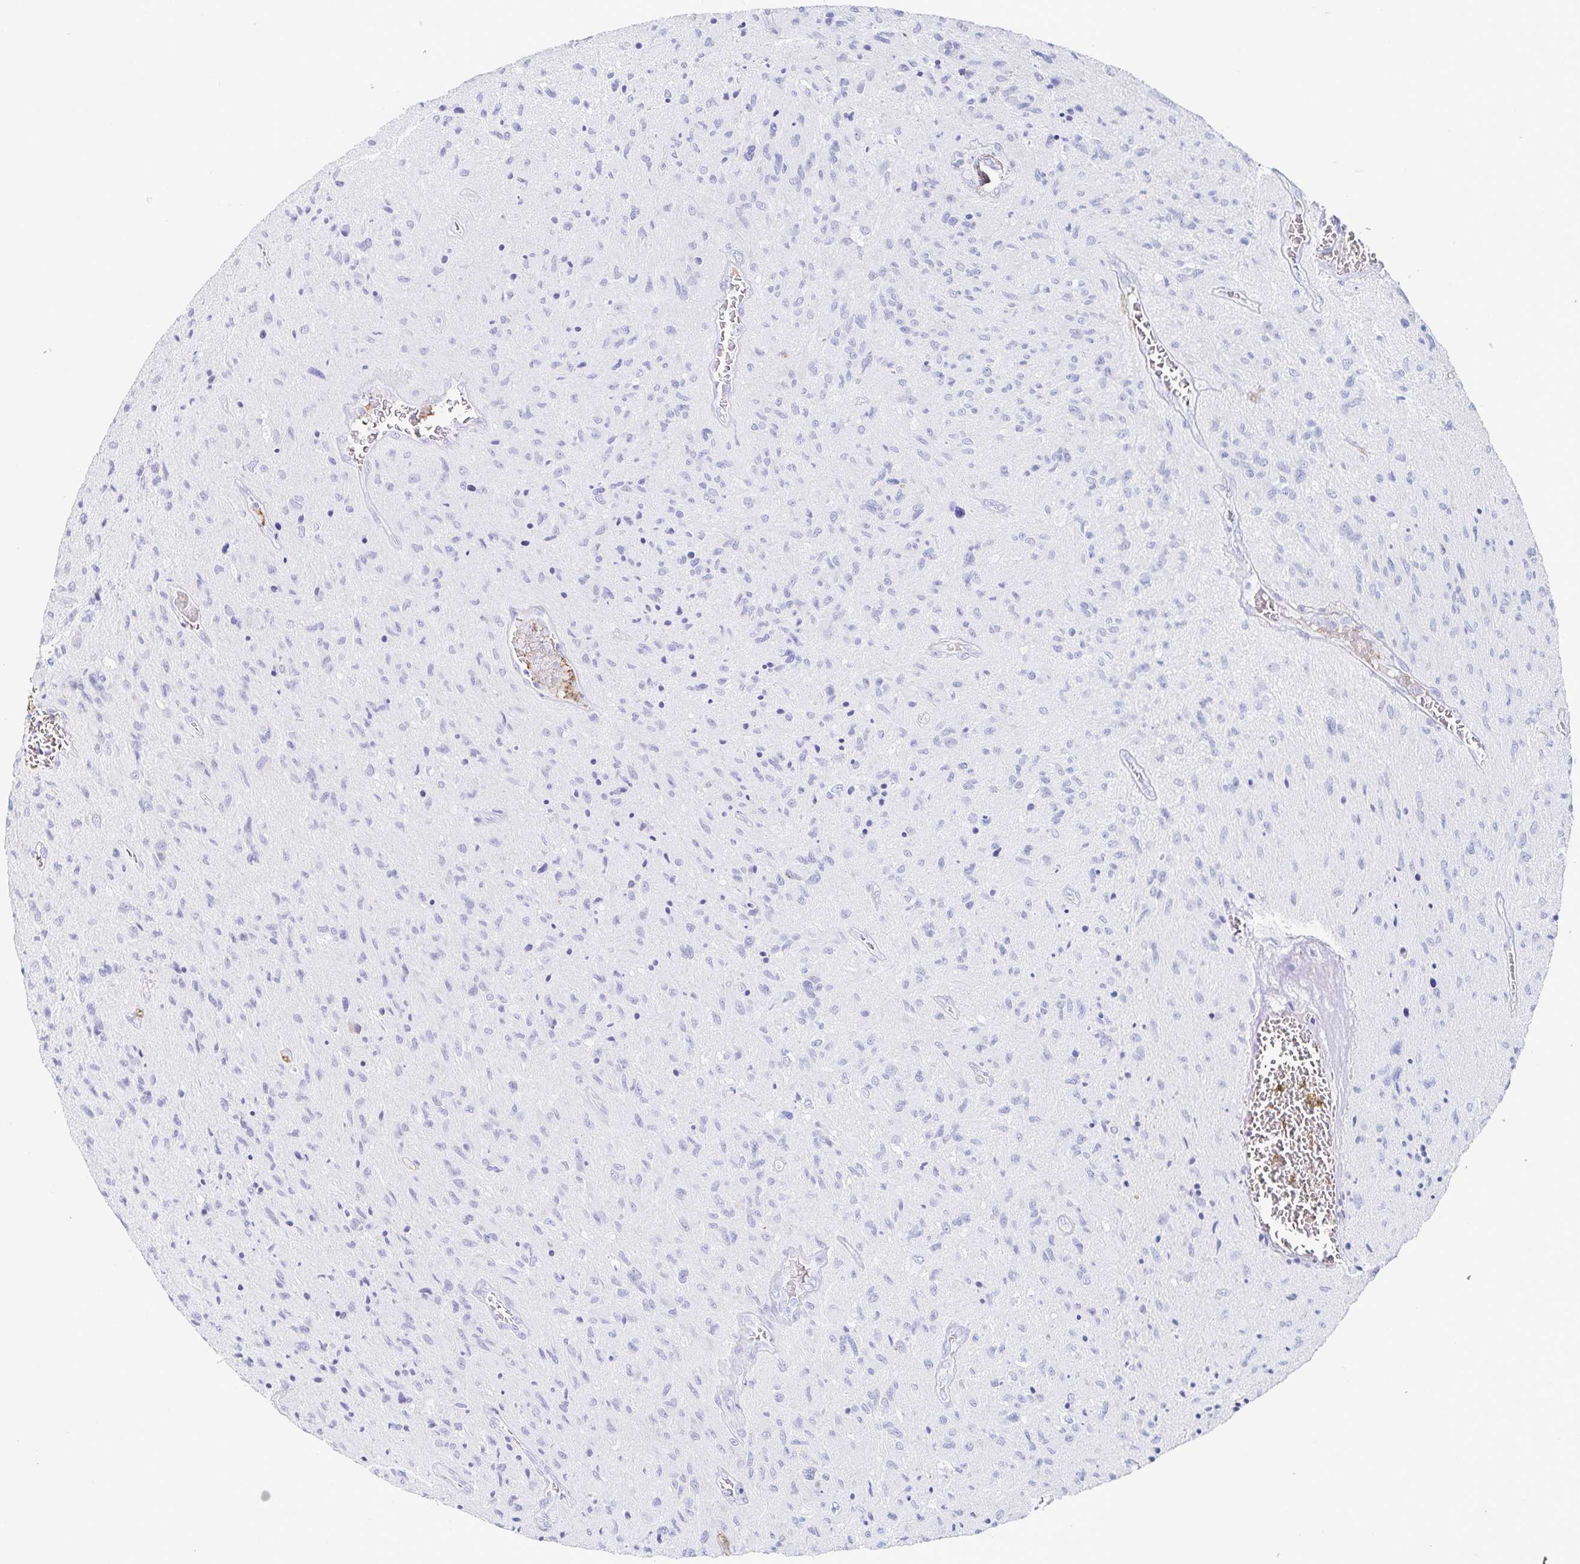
{"staining": {"intensity": "negative", "quantity": "none", "location": "none"}, "tissue": "glioma", "cell_type": "Tumor cells", "image_type": "cancer", "snomed": [{"axis": "morphology", "description": "Glioma, malignant, High grade"}, {"axis": "topography", "description": "Brain"}], "caption": "This is a photomicrograph of IHC staining of glioma, which shows no expression in tumor cells.", "gene": "OR2A4", "patient": {"sex": "male", "age": 54}}